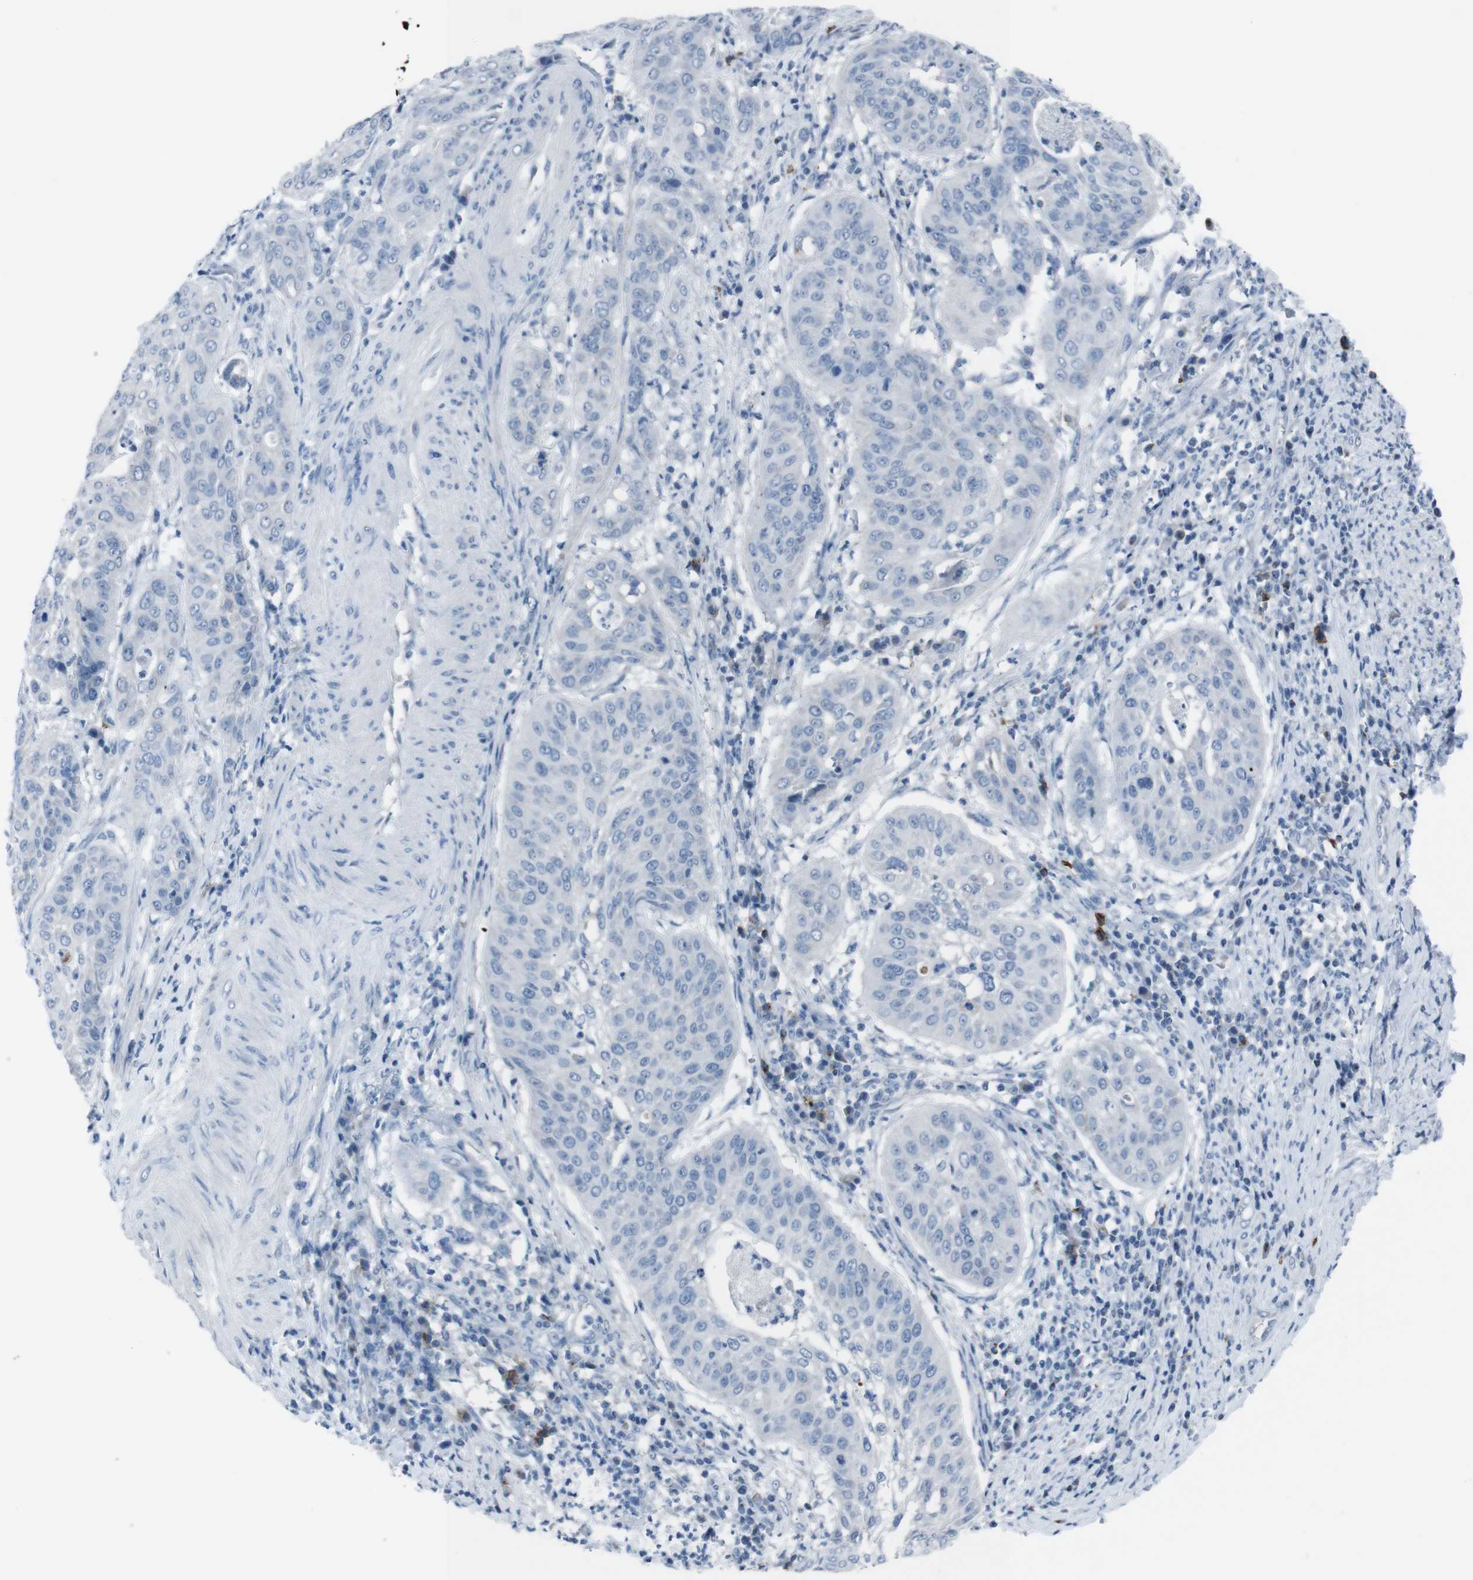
{"staining": {"intensity": "negative", "quantity": "none", "location": "none"}, "tissue": "cervical cancer", "cell_type": "Tumor cells", "image_type": "cancer", "snomed": [{"axis": "morphology", "description": "Normal tissue, NOS"}, {"axis": "morphology", "description": "Squamous cell carcinoma, NOS"}, {"axis": "topography", "description": "Cervix"}], "caption": "High power microscopy photomicrograph of an immunohistochemistry (IHC) photomicrograph of squamous cell carcinoma (cervical), revealing no significant staining in tumor cells.", "gene": "ST6GAL1", "patient": {"sex": "female", "age": 39}}